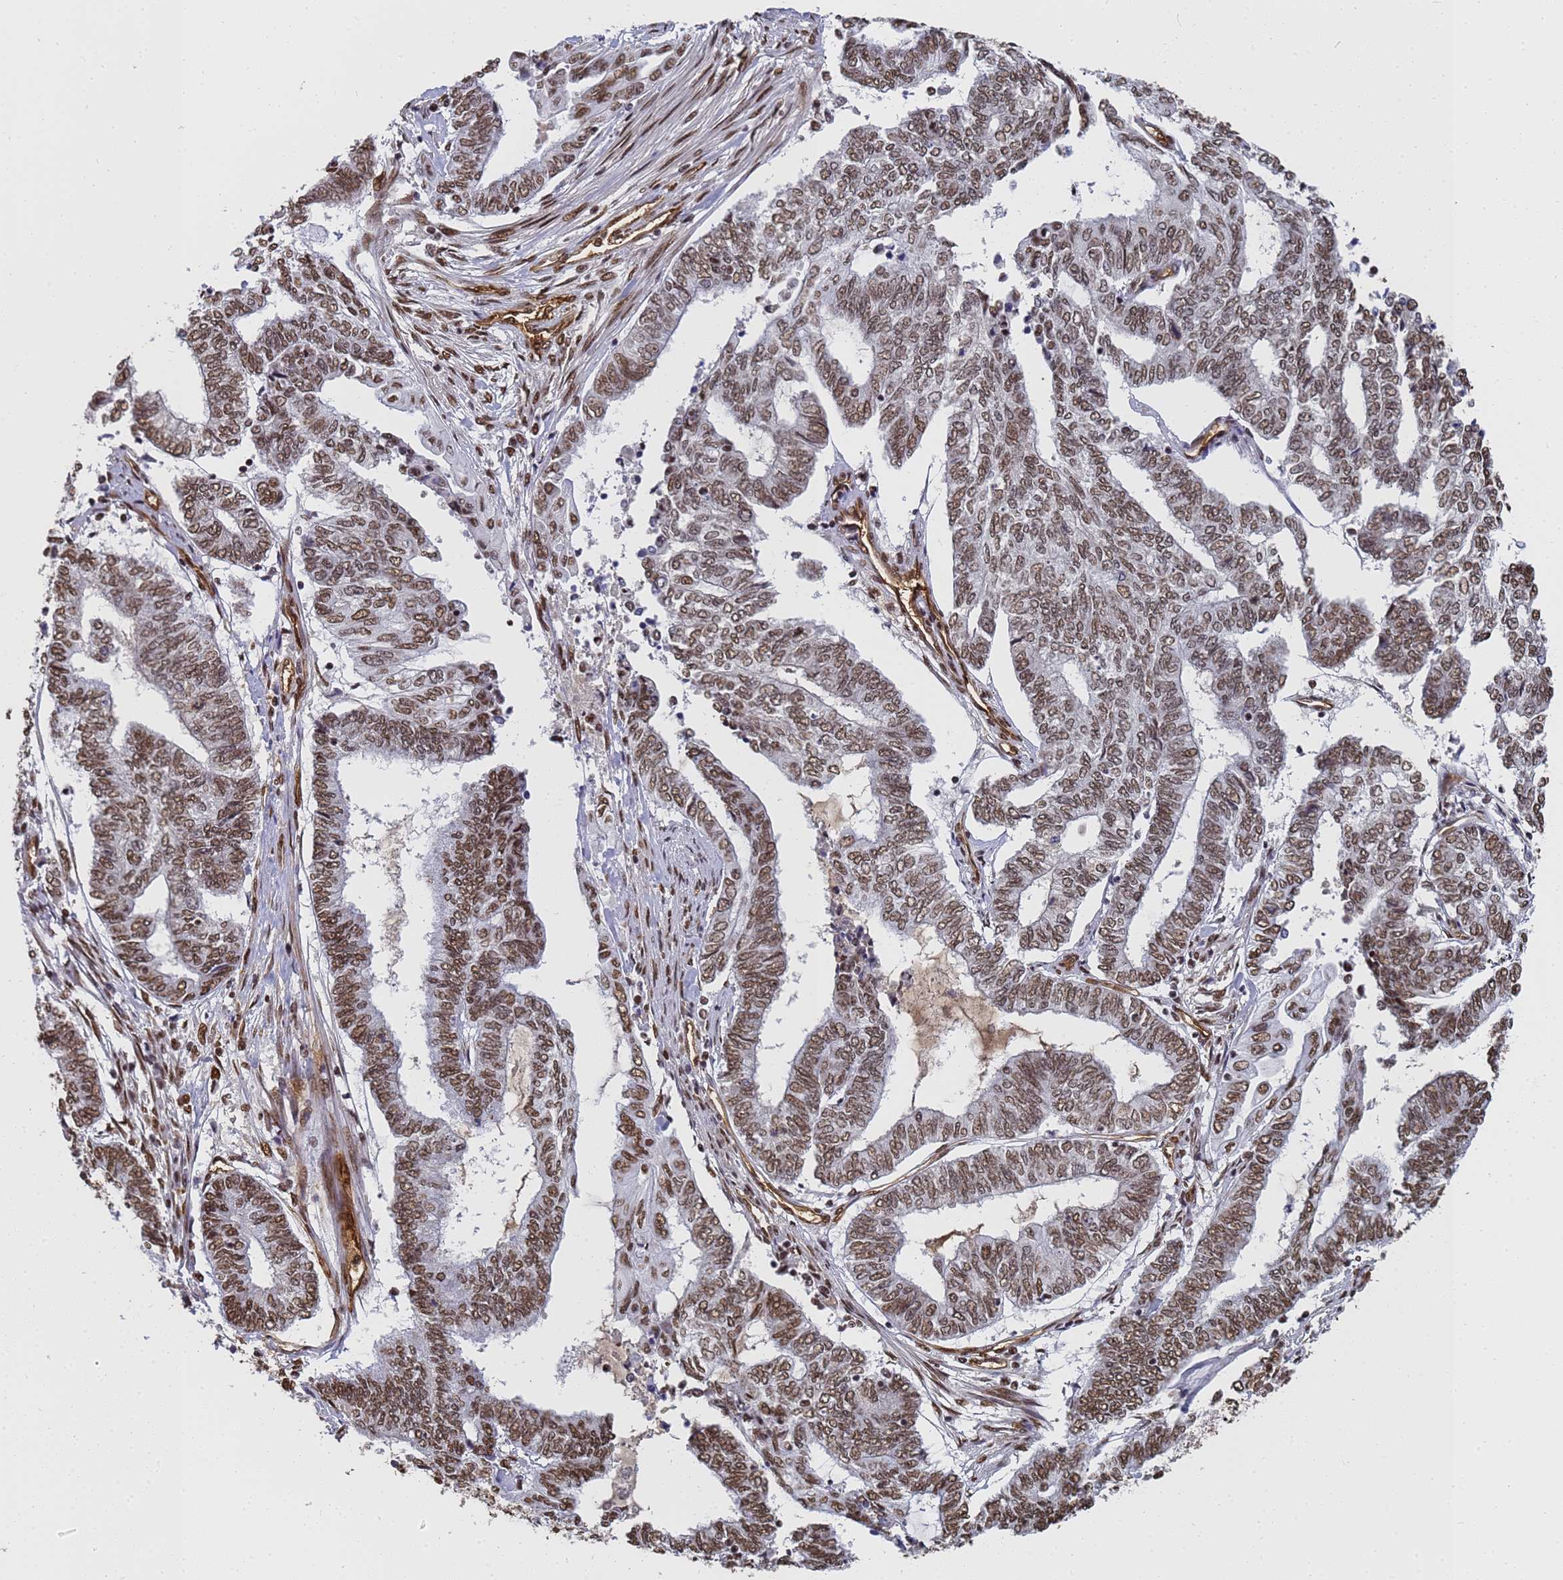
{"staining": {"intensity": "moderate", "quantity": ">75%", "location": "nuclear"}, "tissue": "endometrial cancer", "cell_type": "Tumor cells", "image_type": "cancer", "snomed": [{"axis": "morphology", "description": "Adenocarcinoma, NOS"}, {"axis": "topography", "description": "Uterus"}, {"axis": "topography", "description": "Endometrium"}], "caption": "This photomicrograph shows endometrial cancer stained with IHC to label a protein in brown. The nuclear of tumor cells show moderate positivity for the protein. Nuclei are counter-stained blue.", "gene": "RAVER2", "patient": {"sex": "female", "age": 70}}